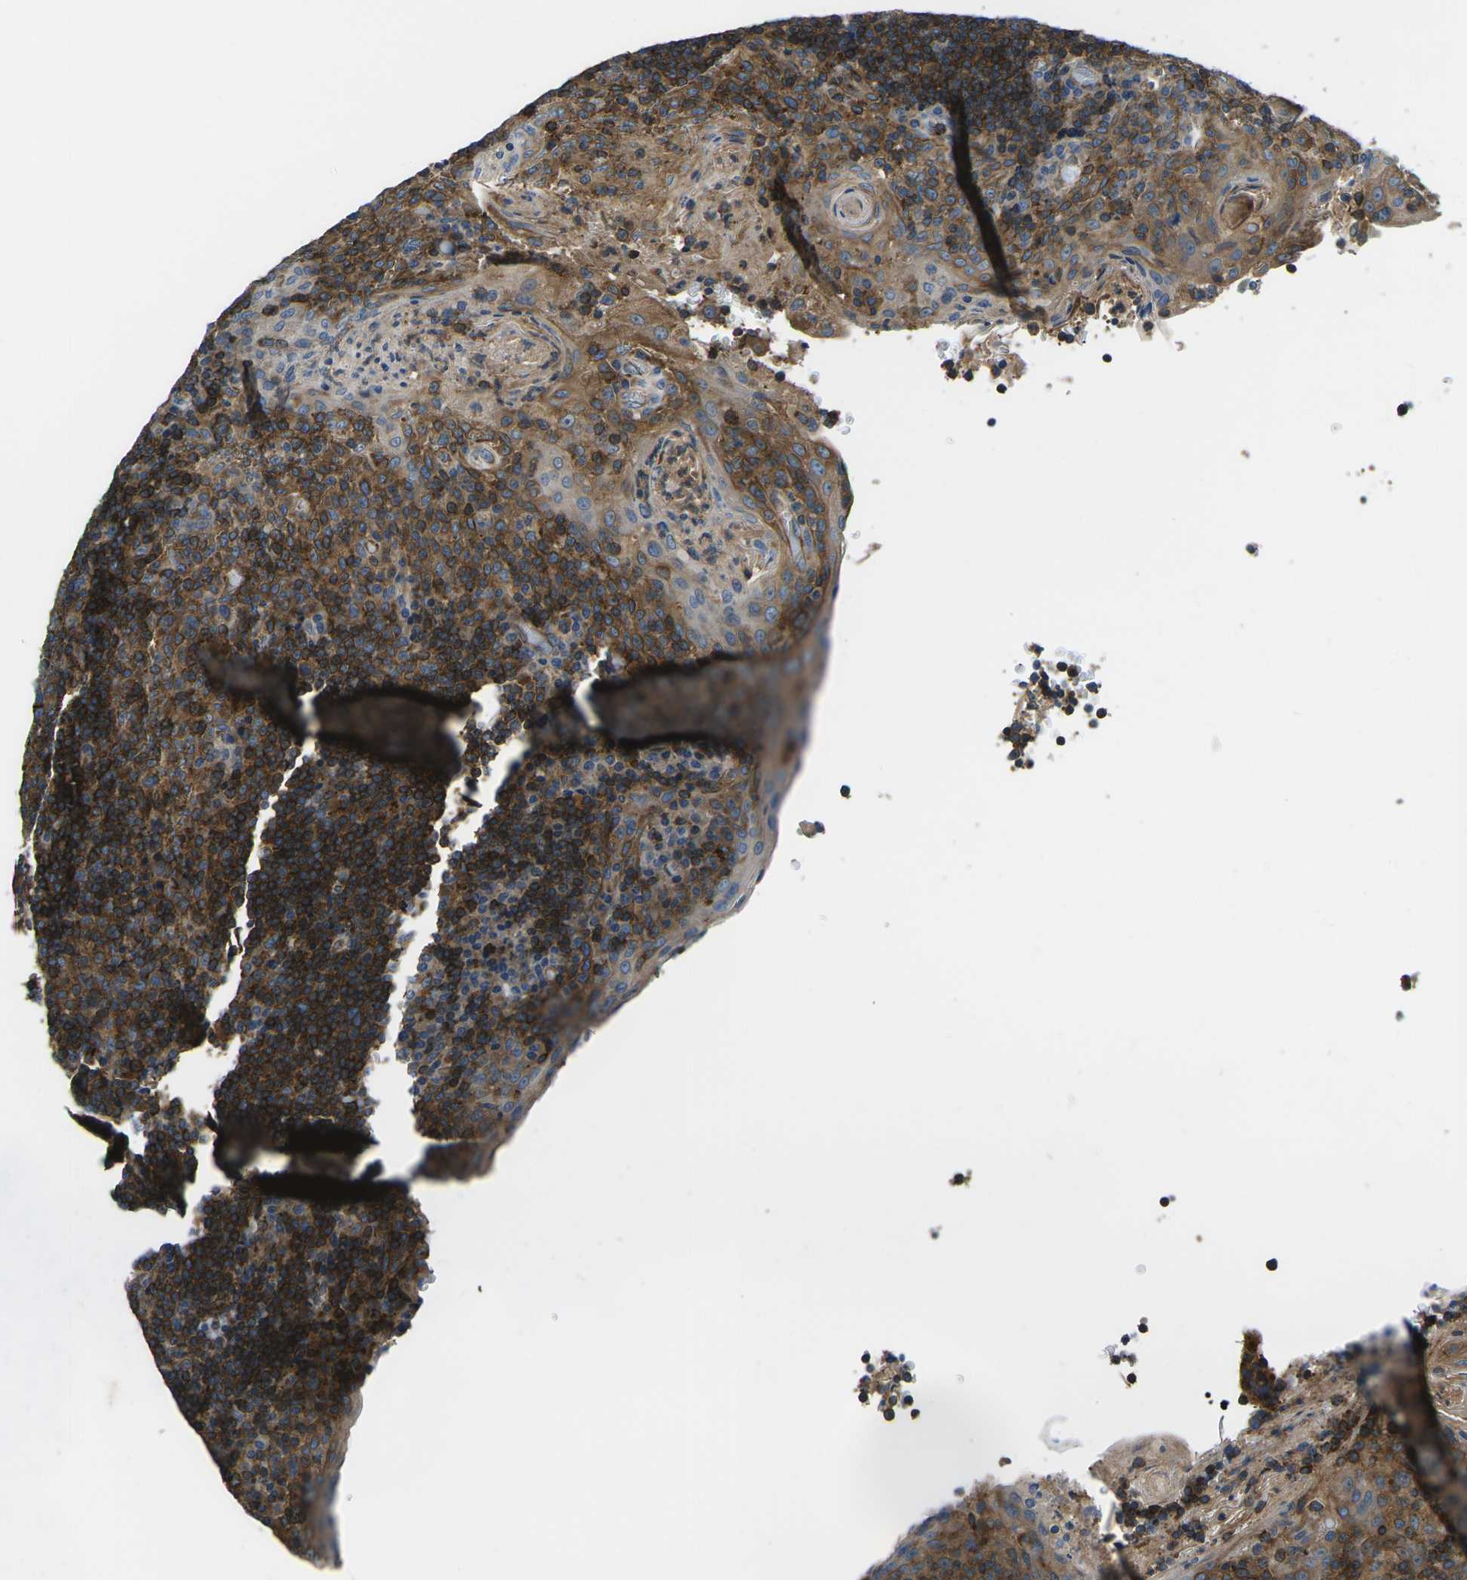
{"staining": {"intensity": "moderate", "quantity": ">75%", "location": "cytoplasmic/membranous"}, "tissue": "tonsil", "cell_type": "Germinal center cells", "image_type": "normal", "snomed": [{"axis": "morphology", "description": "Normal tissue, NOS"}, {"axis": "topography", "description": "Tonsil"}], "caption": "Protein staining reveals moderate cytoplasmic/membranous staining in about >75% of germinal center cells in normal tonsil. The protein is shown in brown color, while the nuclei are stained blue.", "gene": "KCNJ15", "patient": {"sex": "male", "age": 17}}